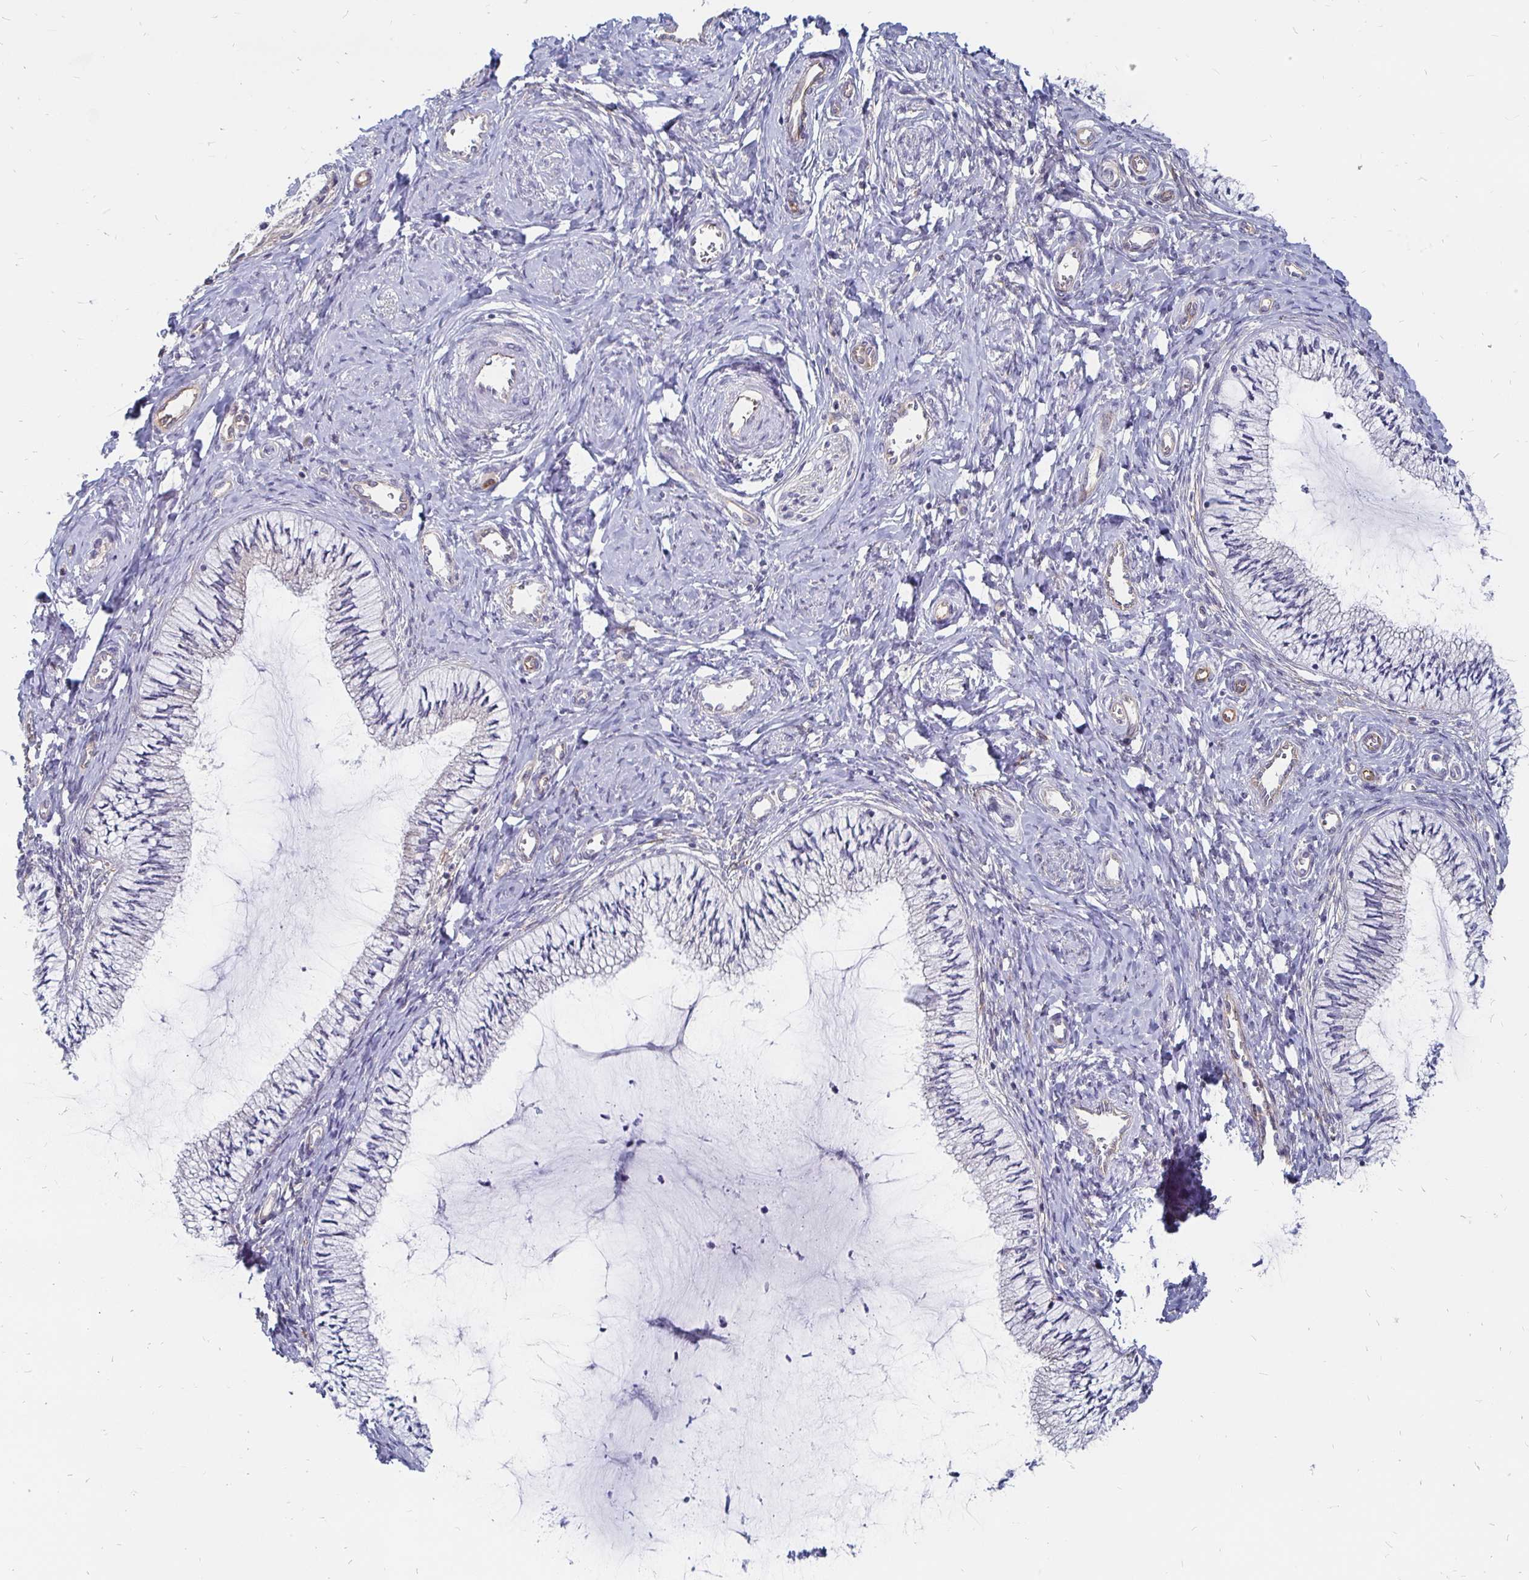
{"staining": {"intensity": "negative", "quantity": "none", "location": "none"}, "tissue": "cervix", "cell_type": "Glandular cells", "image_type": "normal", "snomed": [{"axis": "morphology", "description": "Normal tissue, NOS"}, {"axis": "topography", "description": "Cervix"}], "caption": "Human cervix stained for a protein using immunohistochemistry (IHC) displays no positivity in glandular cells.", "gene": "CCDC85A", "patient": {"sex": "female", "age": 24}}